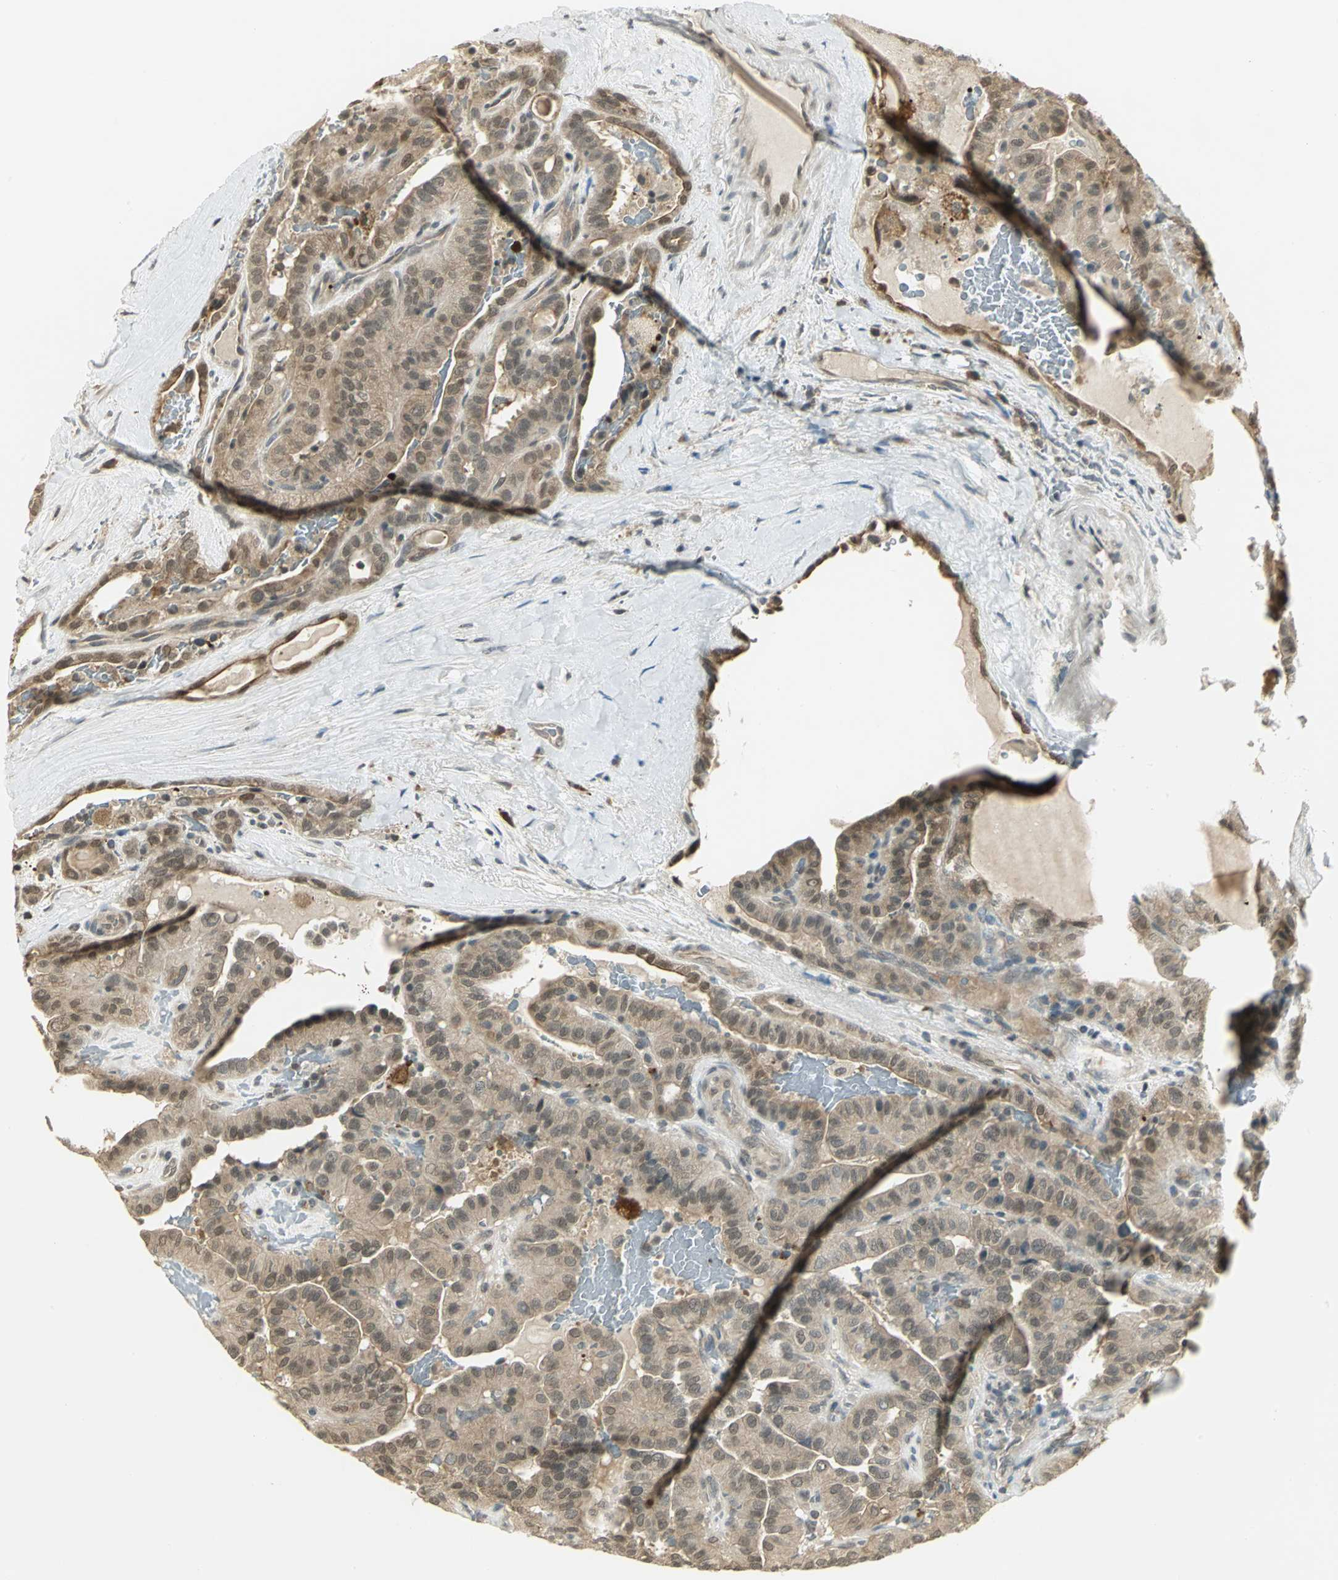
{"staining": {"intensity": "weak", "quantity": ">75%", "location": "cytoplasmic/membranous,nuclear"}, "tissue": "thyroid cancer", "cell_type": "Tumor cells", "image_type": "cancer", "snomed": [{"axis": "morphology", "description": "Papillary adenocarcinoma, NOS"}, {"axis": "topography", "description": "Thyroid gland"}], "caption": "An immunohistochemistry micrograph of tumor tissue is shown. Protein staining in brown labels weak cytoplasmic/membranous and nuclear positivity in papillary adenocarcinoma (thyroid) within tumor cells.", "gene": "CDC34", "patient": {"sex": "male", "age": 77}}